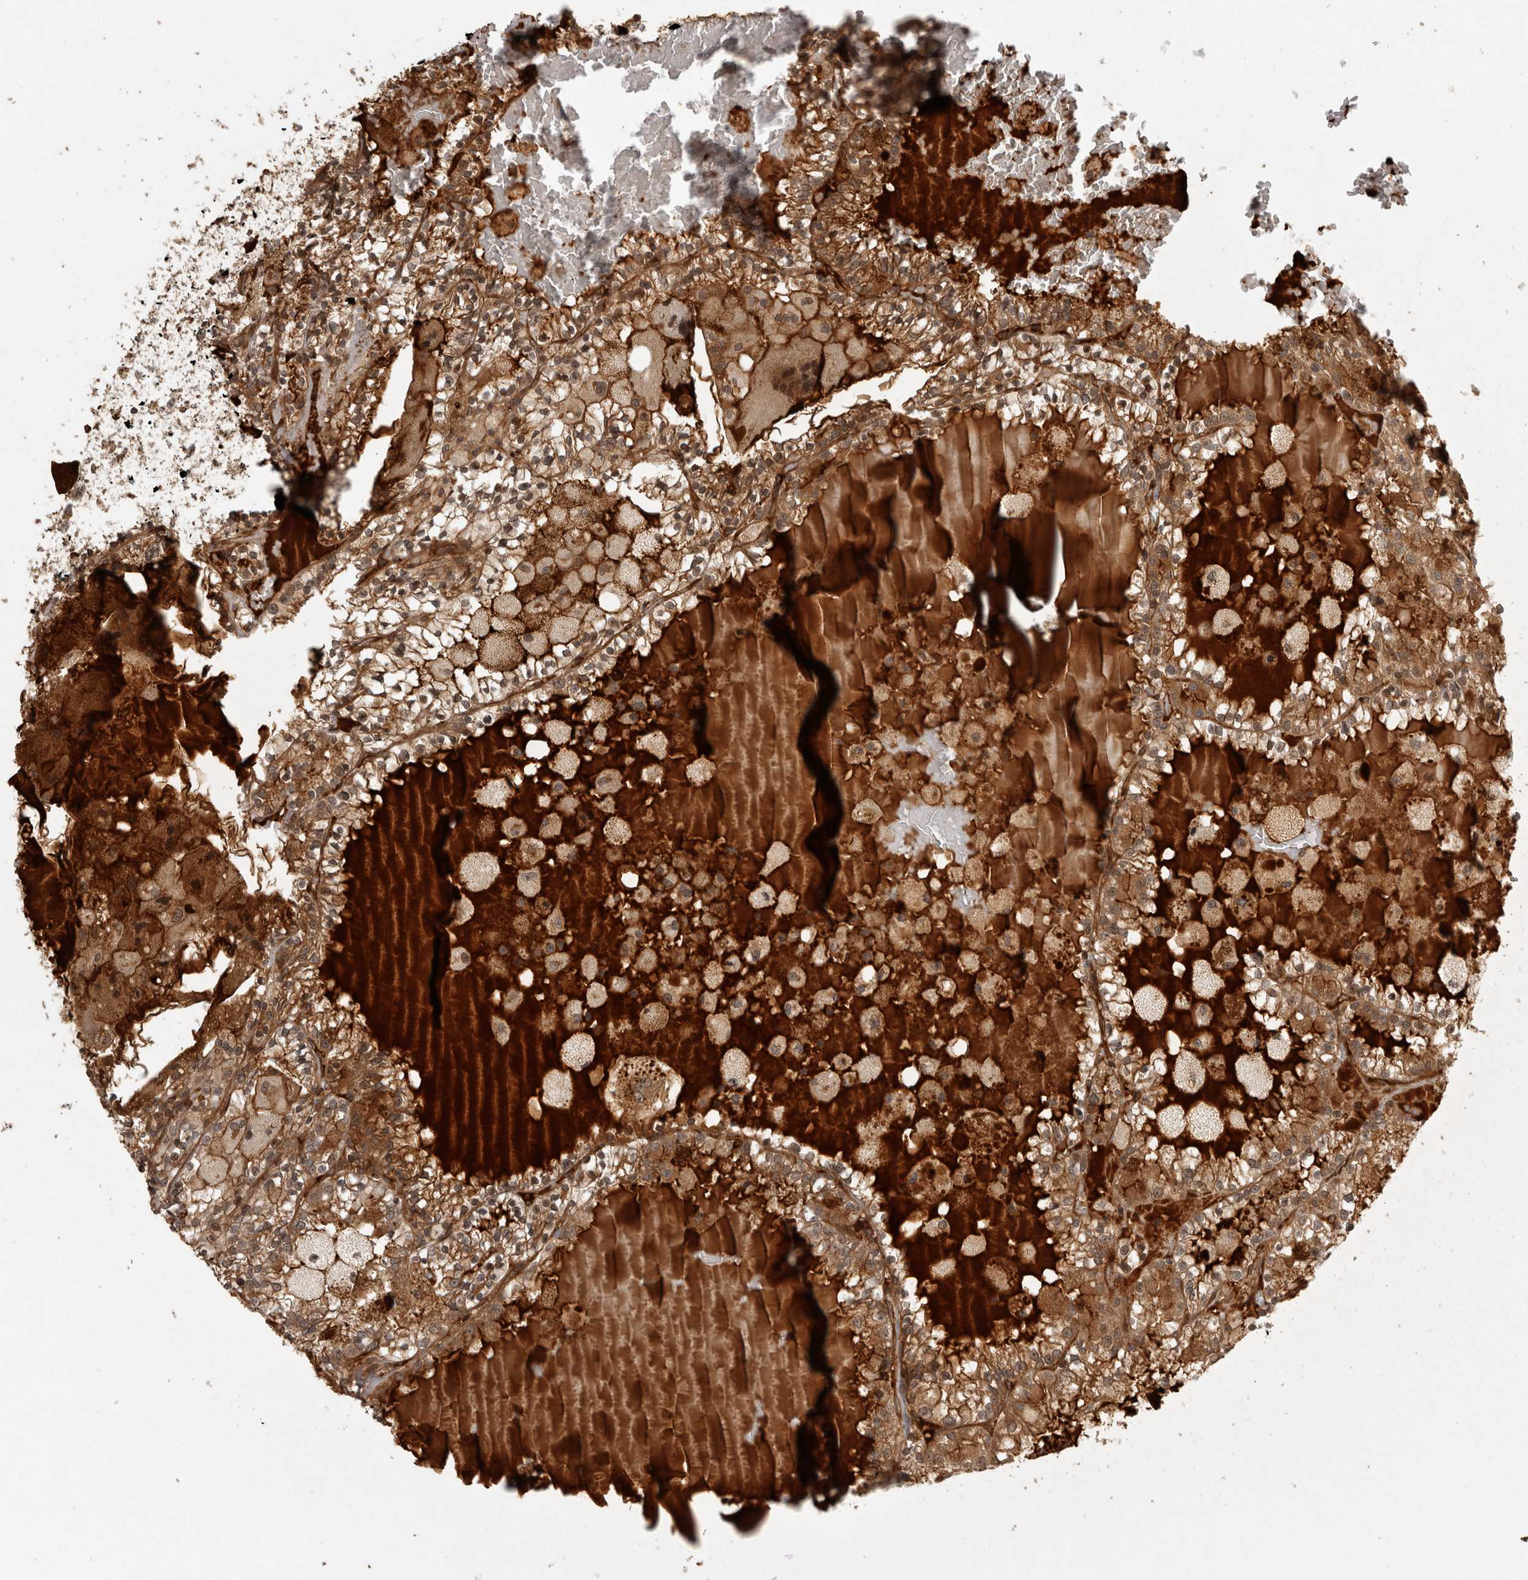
{"staining": {"intensity": "moderate", "quantity": ">75%", "location": "cytoplasmic/membranous"}, "tissue": "renal cancer", "cell_type": "Tumor cells", "image_type": "cancer", "snomed": [{"axis": "morphology", "description": "Adenocarcinoma, NOS"}, {"axis": "topography", "description": "Kidney"}], "caption": "Moderate cytoplasmic/membranous protein staining is identified in approximately >75% of tumor cells in renal adenocarcinoma. (DAB IHC with brightfield microscopy, high magnification).", "gene": "CAMSAP2", "patient": {"sex": "female", "age": 56}}